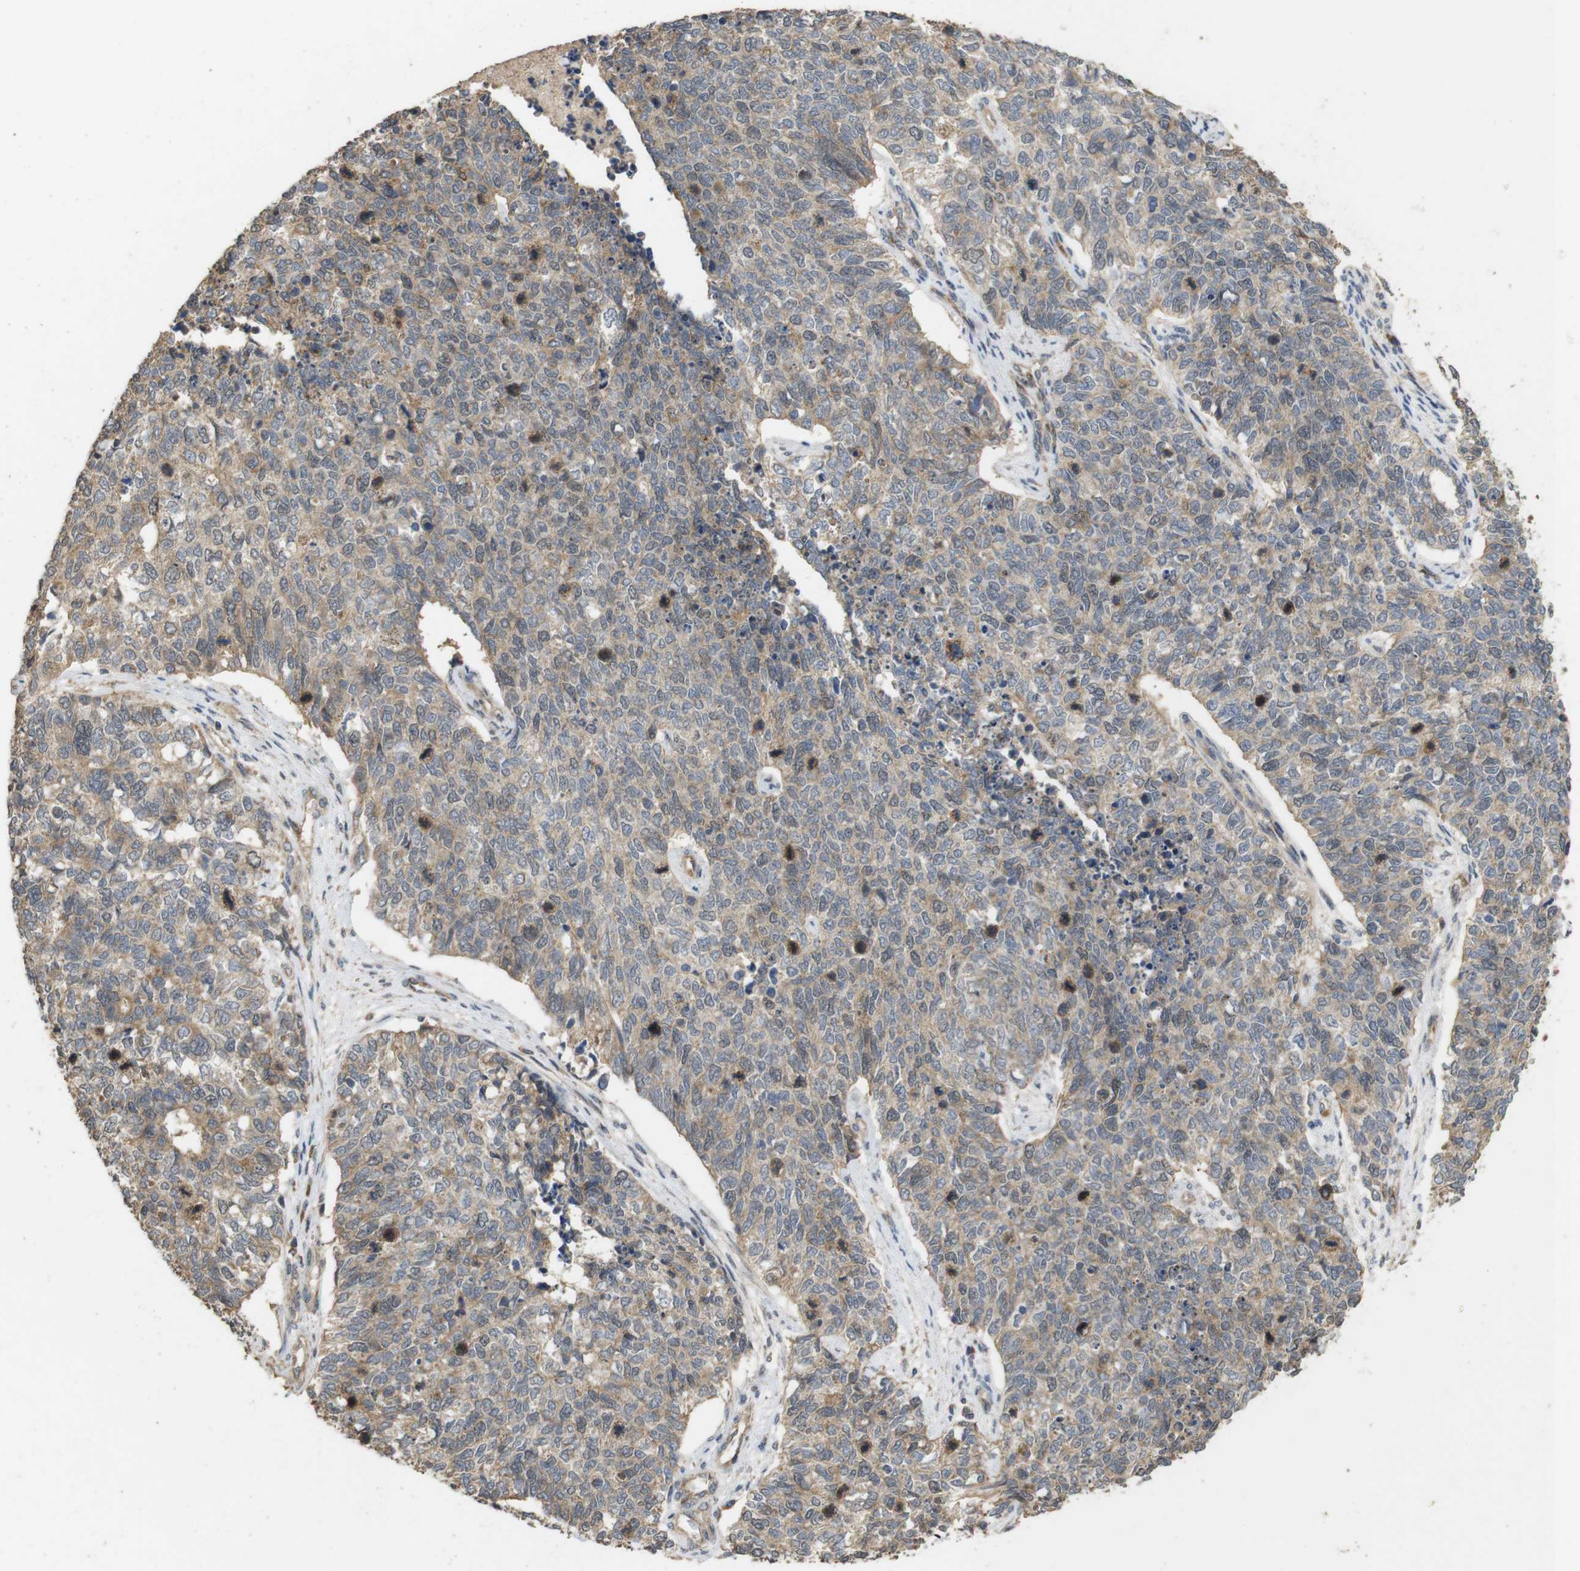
{"staining": {"intensity": "weak", "quantity": ">75%", "location": "cytoplasmic/membranous,nuclear"}, "tissue": "cervical cancer", "cell_type": "Tumor cells", "image_type": "cancer", "snomed": [{"axis": "morphology", "description": "Squamous cell carcinoma, NOS"}, {"axis": "topography", "description": "Cervix"}], "caption": "This image demonstrates cervical cancer stained with IHC to label a protein in brown. The cytoplasmic/membranous and nuclear of tumor cells show weak positivity for the protein. Nuclei are counter-stained blue.", "gene": "PCDHB10", "patient": {"sex": "female", "age": 63}}